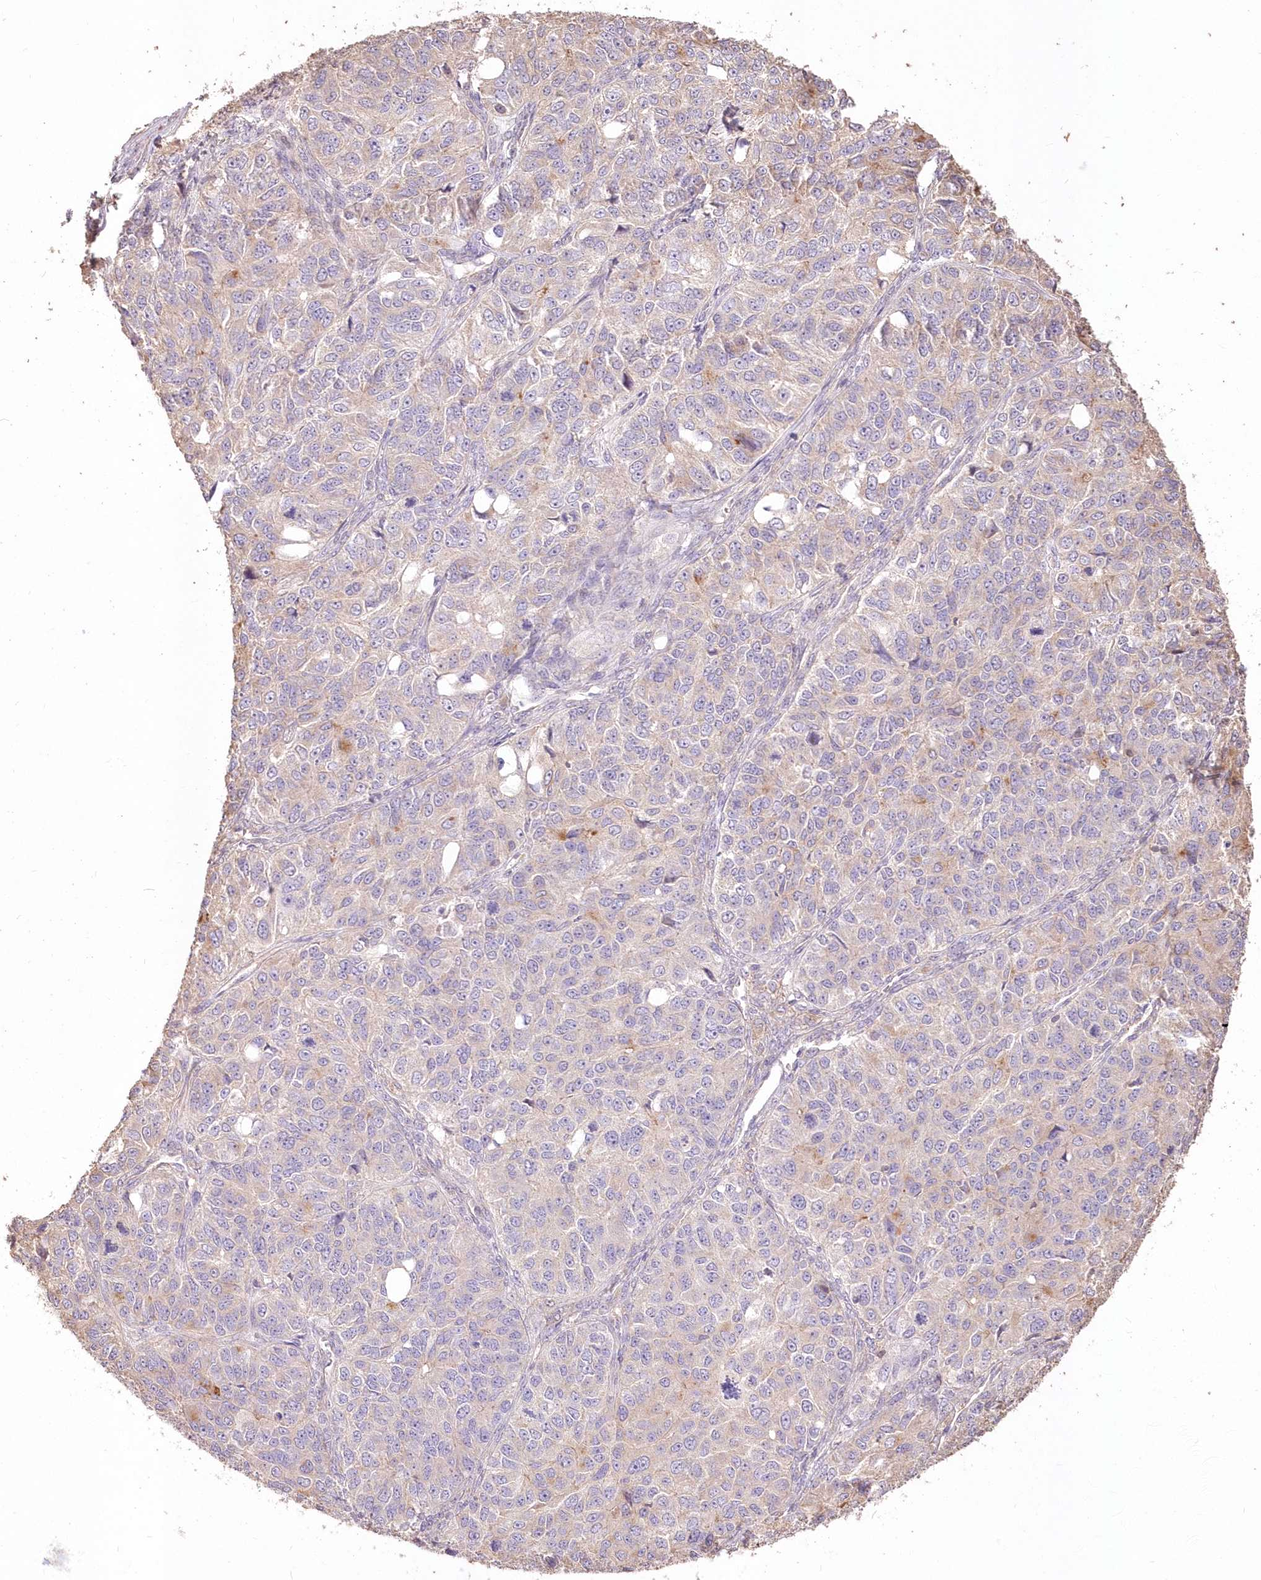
{"staining": {"intensity": "negative", "quantity": "none", "location": "none"}, "tissue": "ovarian cancer", "cell_type": "Tumor cells", "image_type": "cancer", "snomed": [{"axis": "morphology", "description": "Carcinoma, endometroid"}, {"axis": "topography", "description": "Ovary"}], "caption": "Immunohistochemistry (IHC) photomicrograph of human ovarian cancer stained for a protein (brown), which reveals no positivity in tumor cells.", "gene": "STK17B", "patient": {"sex": "female", "age": 51}}